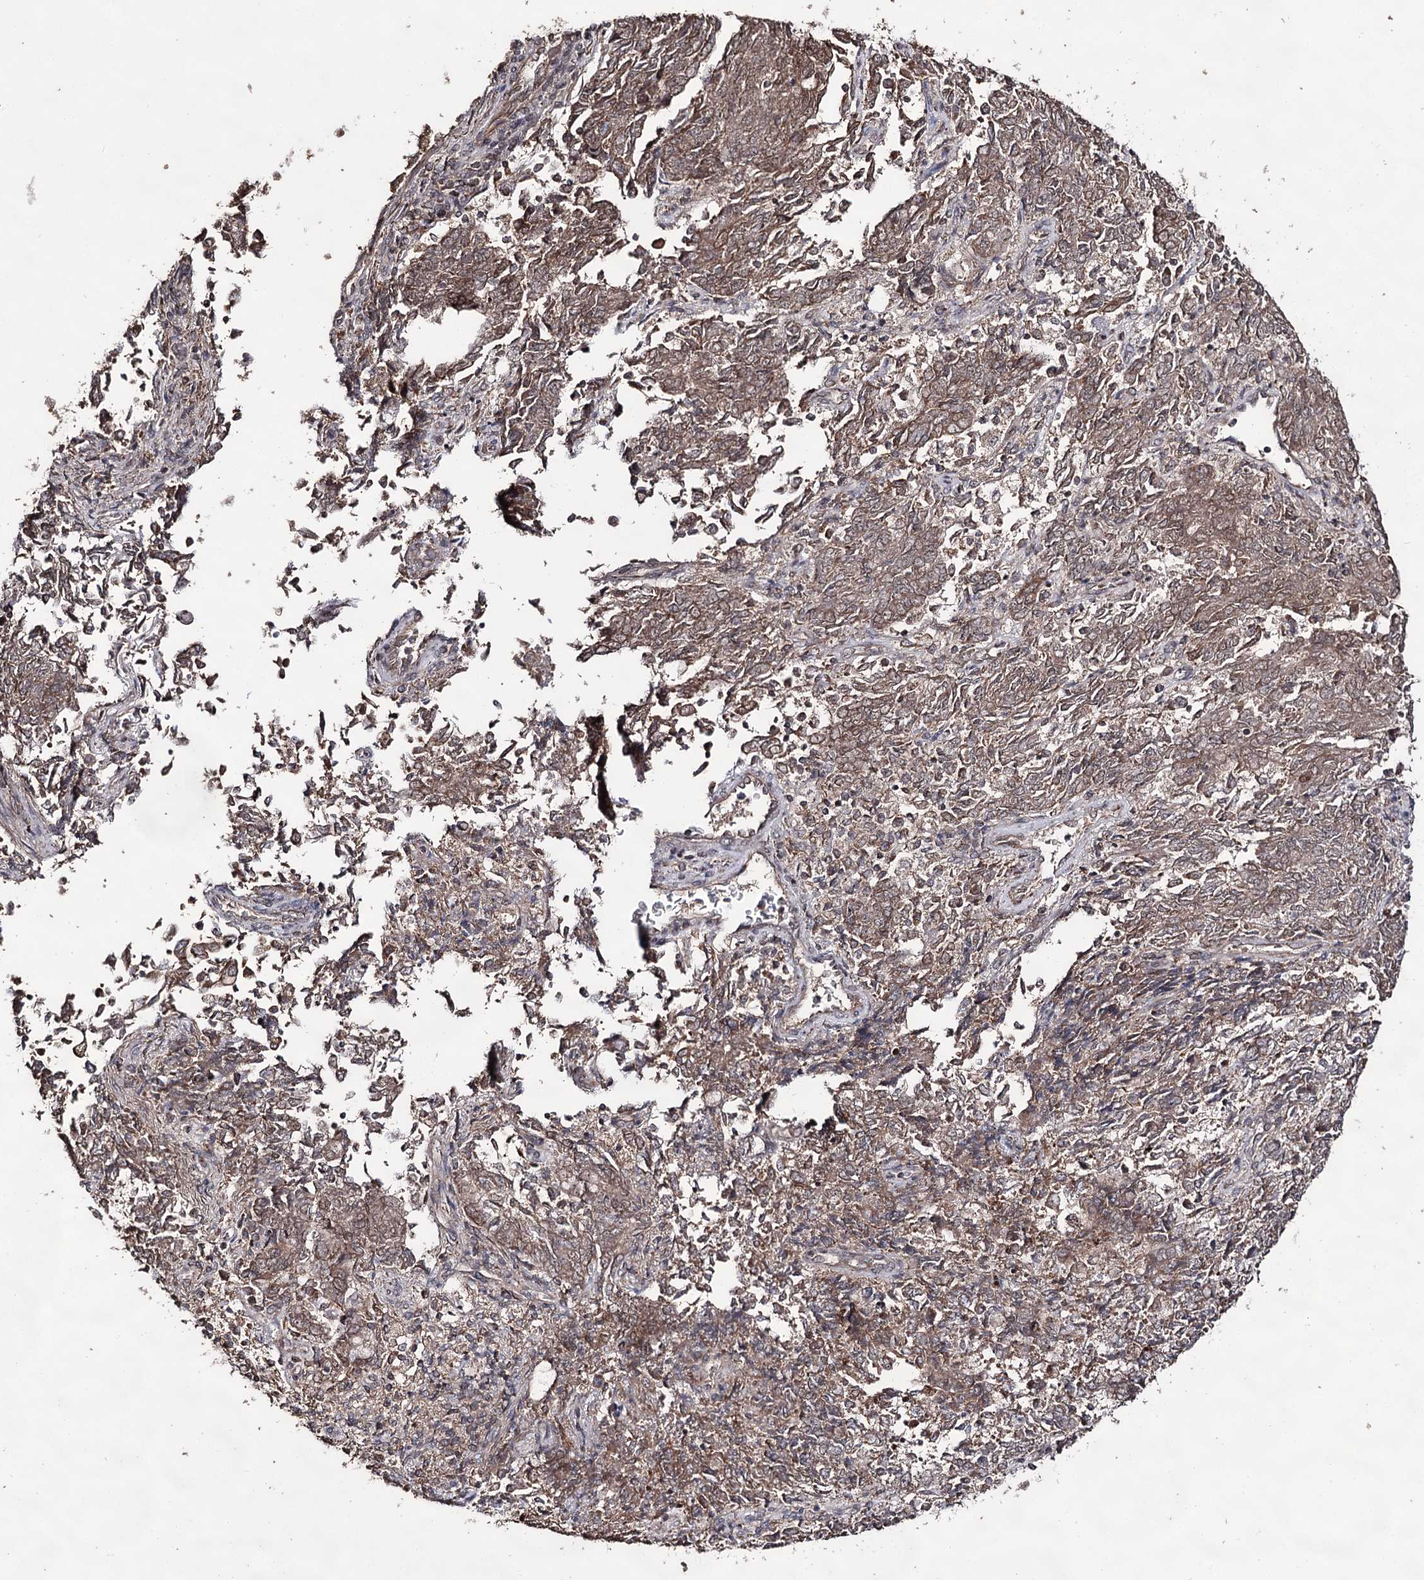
{"staining": {"intensity": "moderate", "quantity": ">75%", "location": "cytoplasmic/membranous"}, "tissue": "endometrial cancer", "cell_type": "Tumor cells", "image_type": "cancer", "snomed": [{"axis": "morphology", "description": "Adenocarcinoma, NOS"}, {"axis": "topography", "description": "Endometrium"}], "caption": "High-power microscopy captured an immunohistochemistry histopathology image of endometrial adenocarcinoma, revealing moderate cytoplasmic/membranous expression in approximately >75% of tumor cells.", "gene": "ACTR6", "patient": {"sex": "female", "age": 80}}